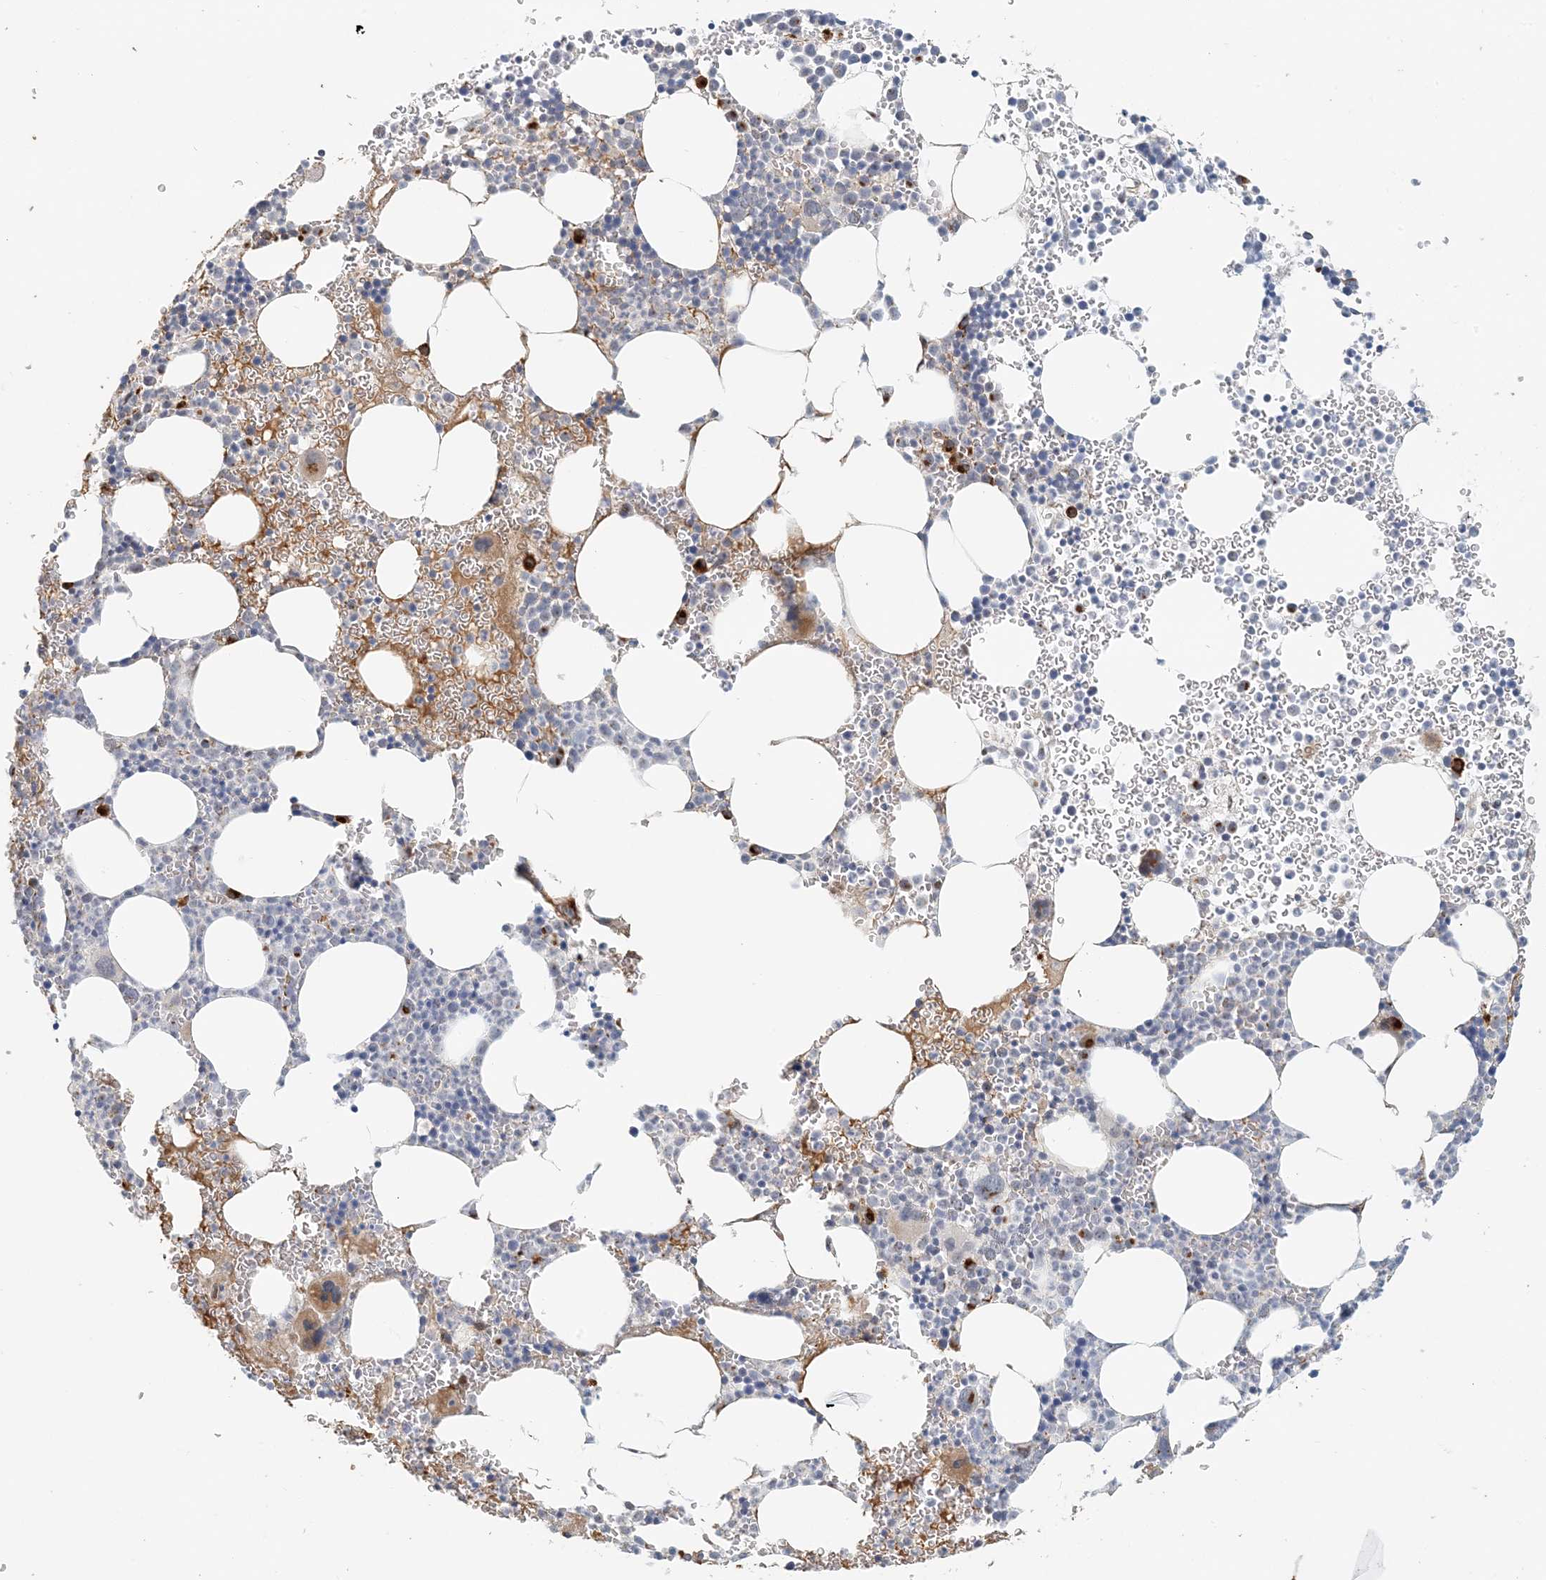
{"staining": {"intensity": "strong", "quantity": "<25%", "location": "cytoplasmic/membranous"}, "tissue": "bone marrow", "cell_type": "Hematopoietic cells", "image_type": "normal", "snomed": [{"axis": "morphology", "description": "Normal tissue, NOS"}, {"axis": "topography", "description": "Bone marrow"}], "caption": "IHC (DAB (3,3'-diaminobenzidine)) staining of normal human bone marrow displays strong cytoplasmic/membranous protein positivity in approximately <25% of hematopoietic cells.", "gene": "ZCCHC4", "patient": {"sex": "female", "age": 78}}